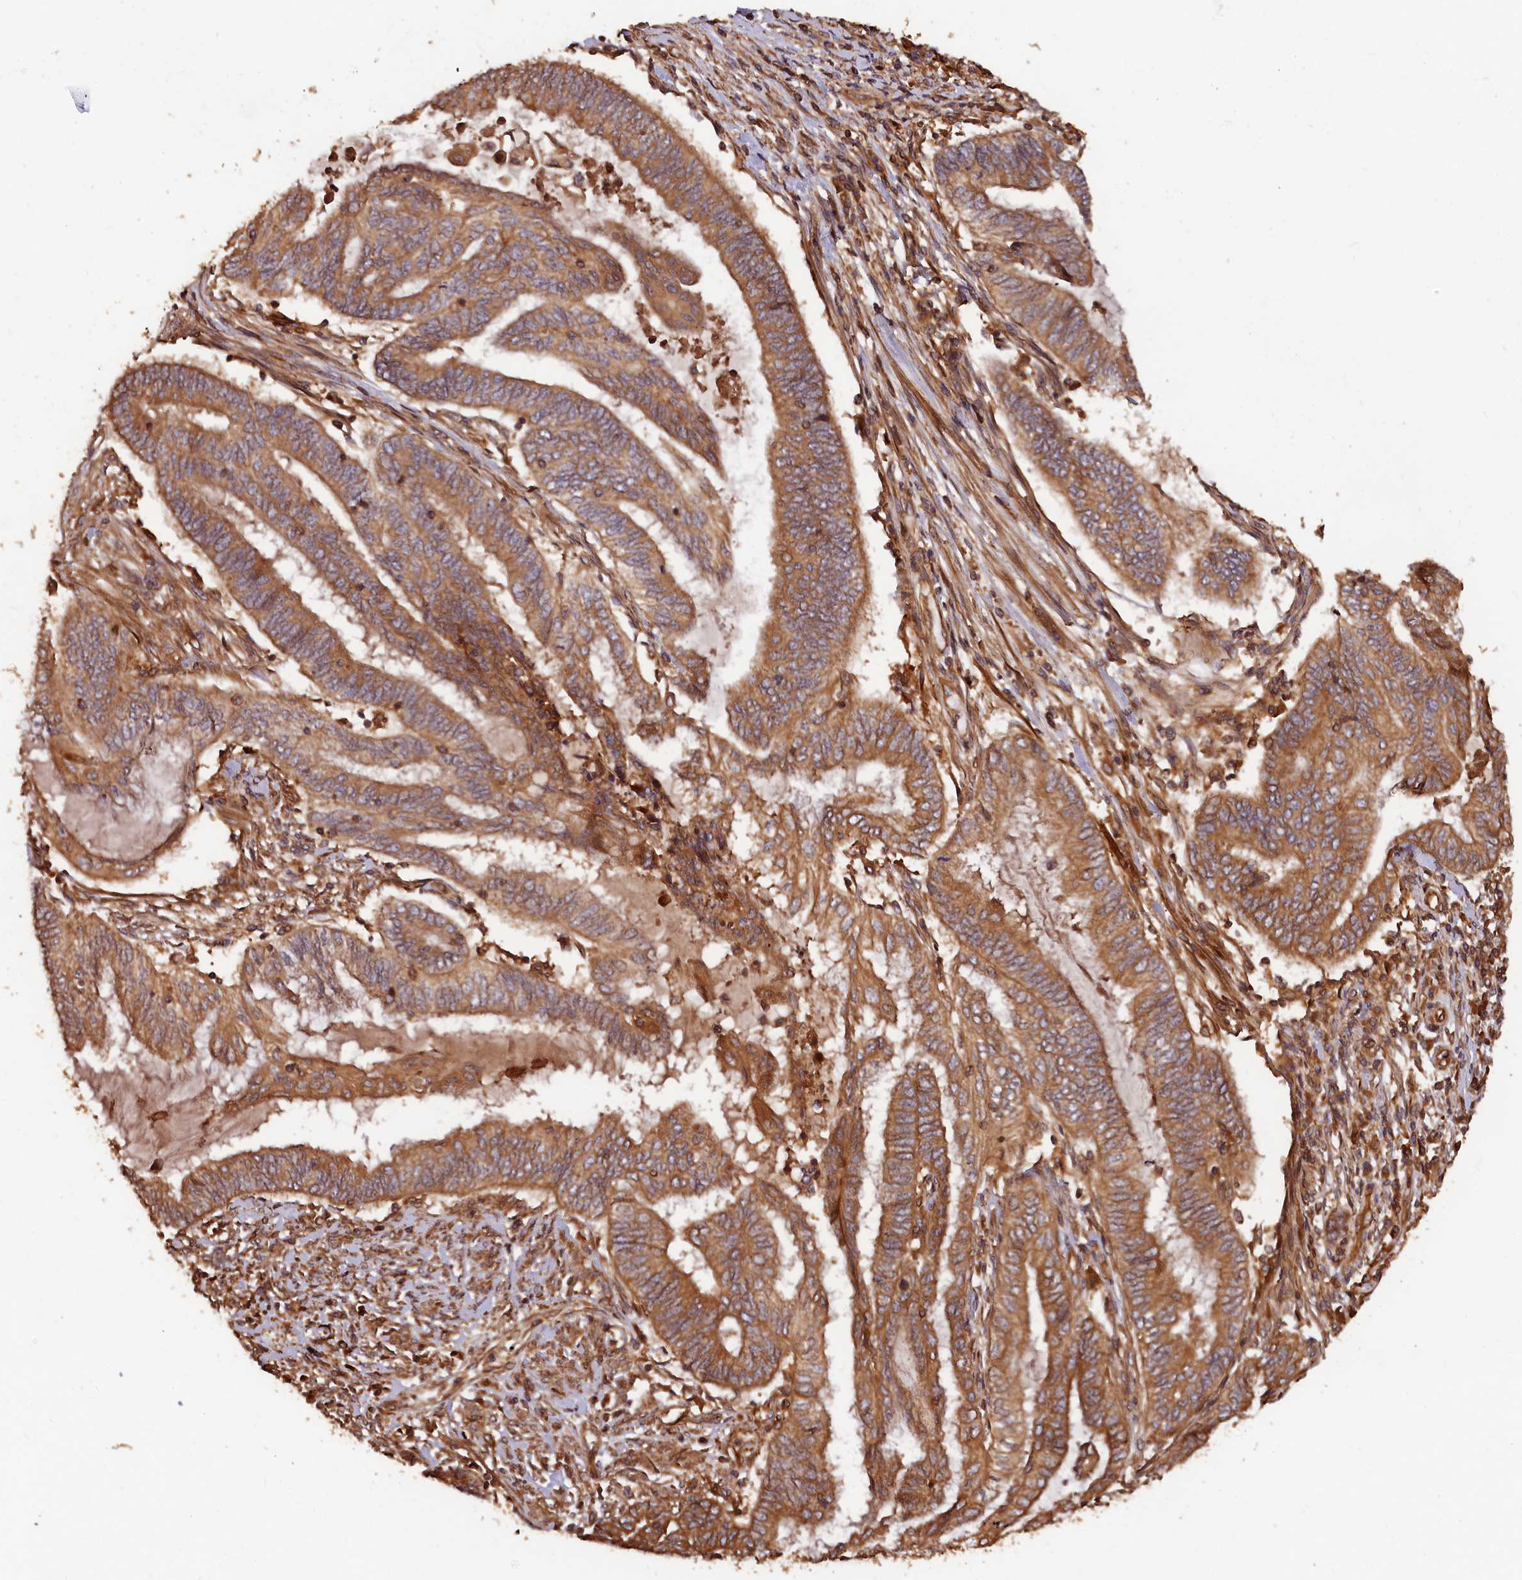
{"staining": {"intensity": "moderate", "quantity": ">75%", "location": "cytoplasmic/membranous"}, "tissue": "endometrial cancer", "cell_type": "Tumor cells", "image_type": "cancer", "snomed": [{"axis": "morphology", "description": "Adenocarcinoma, NOS"}, {"axis": "topography", "description": "Uterus"}, {"axis": "topography", "description": "Endometrium"}], "caption": "Endometrial adenocarcinoma was stained to show a protein in brown. There is medium levels of moderate cytoplasmic/membranous positivity in approximately >75% of tumor cells. Immunohistochemistry (ihc) stains the protein of interest in brown and the nuclei are stained blue.", "gene": "HMOX2", "patient": {"sex": "female", "age": 70}}